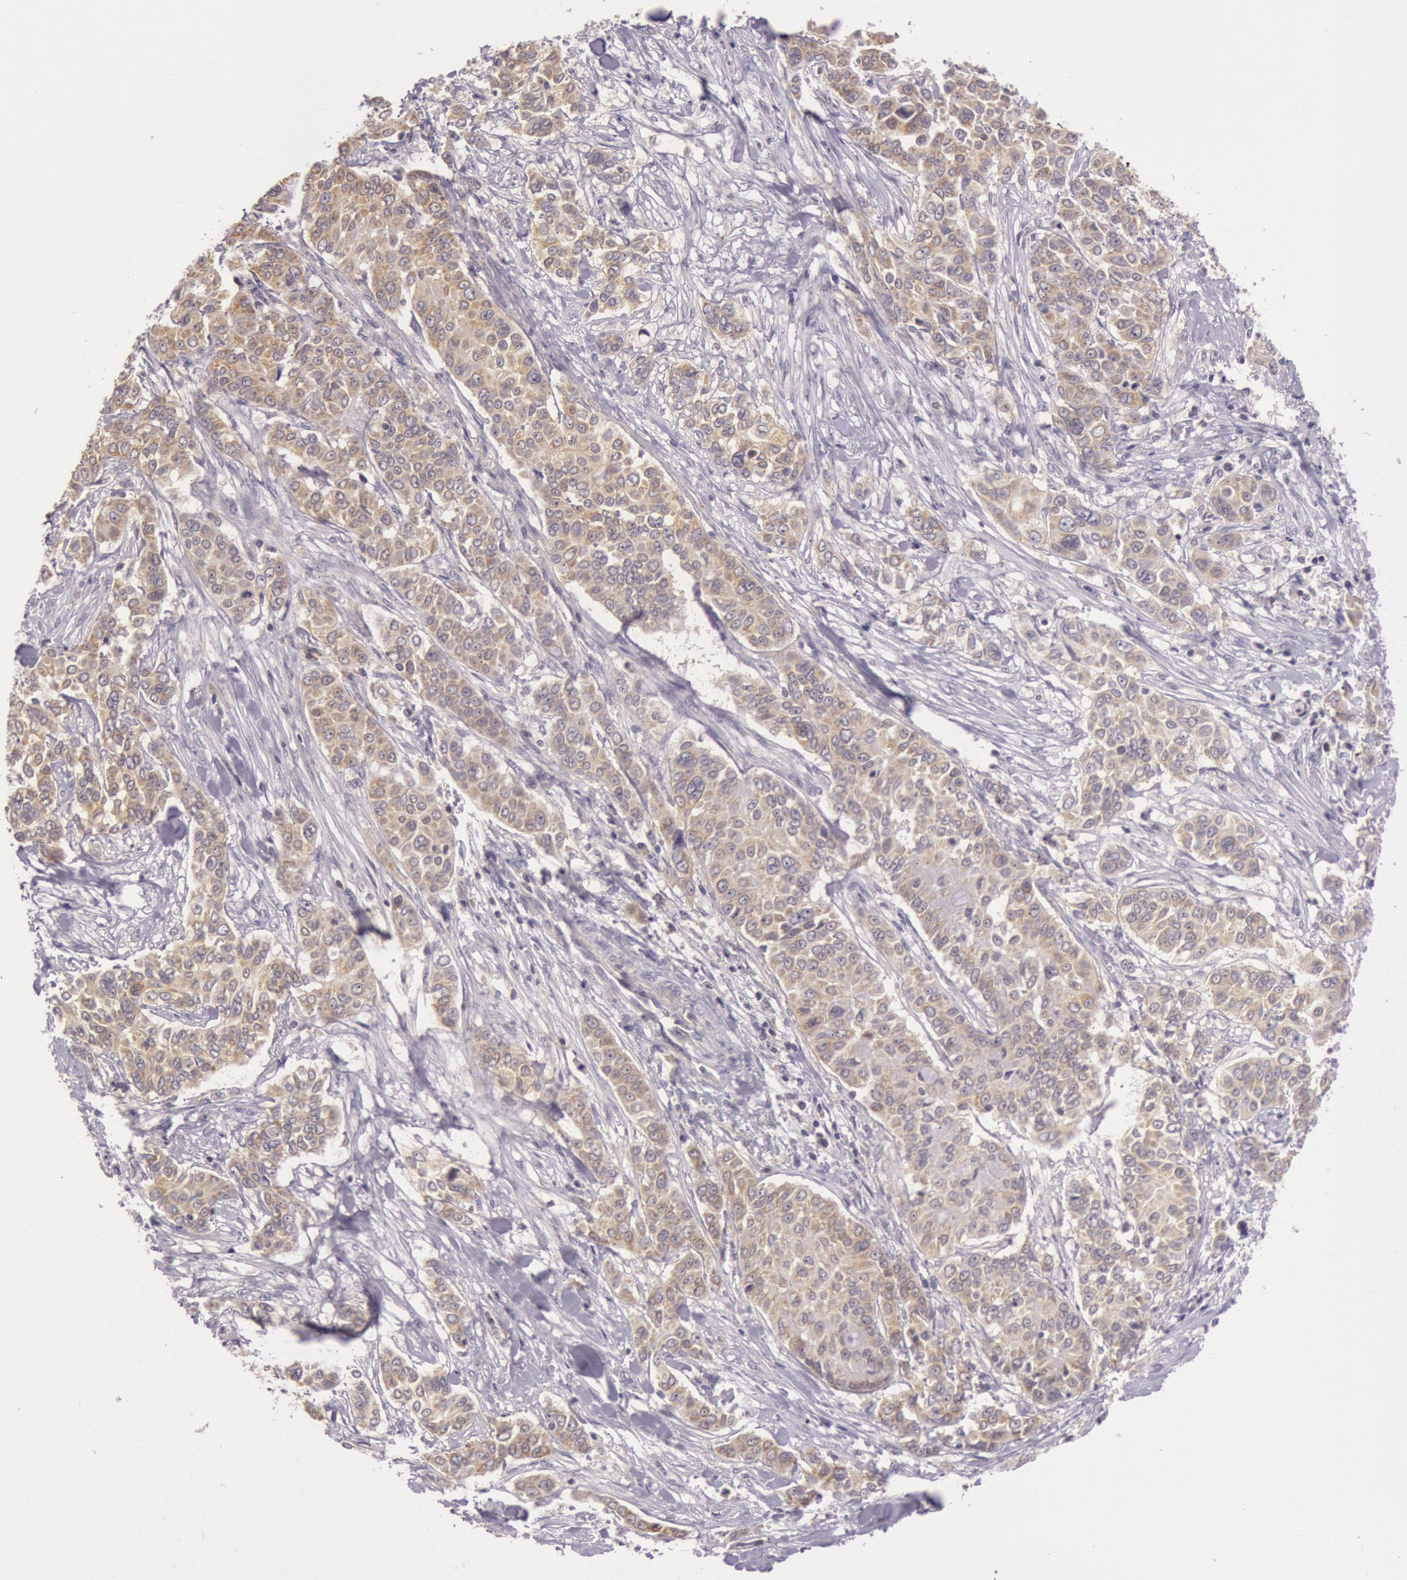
{"staining": {"intensity": "moderate", "quantity": ">75%", "location": "cytoplasmic/membranous"}, "tissue": "pancreatic cancer", "cell_type": "Tumor cells", "image_type": "cancer", "snomed": [{"axis": "morphology", "description": "Adenocarcinoma, NOS"}, {"axis": "topography", "description": "Pancreas"}], "caption": "Pancreatic adenocarcinoma stained with a protein marker demonstrates moderate staining in tumor cells.", "gene": "CDK16", "patient": {"sex": "female", "age": 52}}